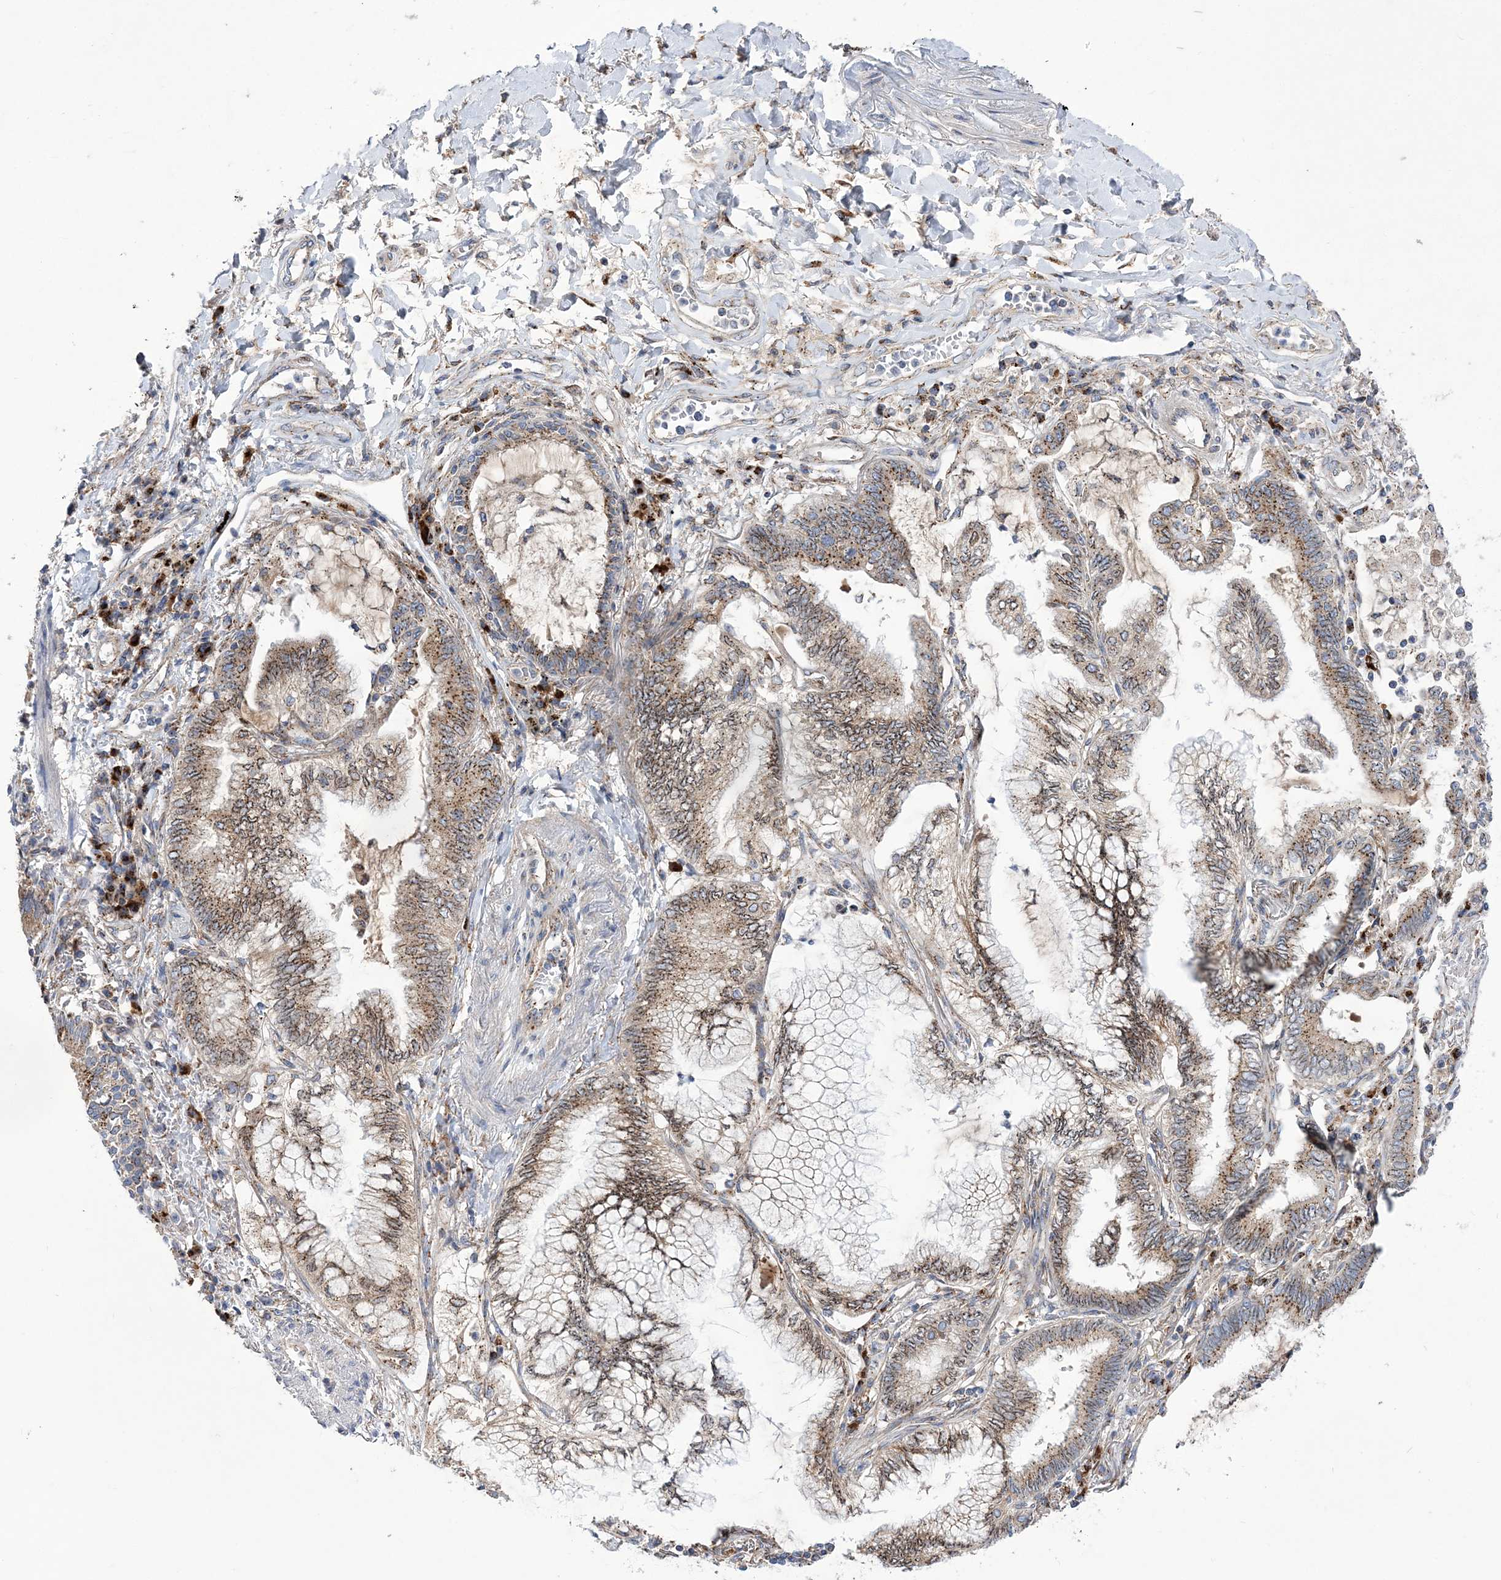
{"staining": {"intensity": "moderate", "quantity": ">75%", "location": "cytoplasmic/membranous"}, "tissue": "lung cancer", "cell_type": "Tumor cells", "image_type": "cancer", "snomed": [{"axis": "morphology", "description": "Adenocarcinoma, NOS"}, {"axis": "topography", "description": "Lung"}], "caption": "Lung cancer (adenocarcinoma) tissue displays moderate cytoplasmic/membranous expression in approximately >75% of tumor cells, visualized by immunohistochemistry.", "gene": "COPB2", "patient": {"sex": "female", "age": 70}}